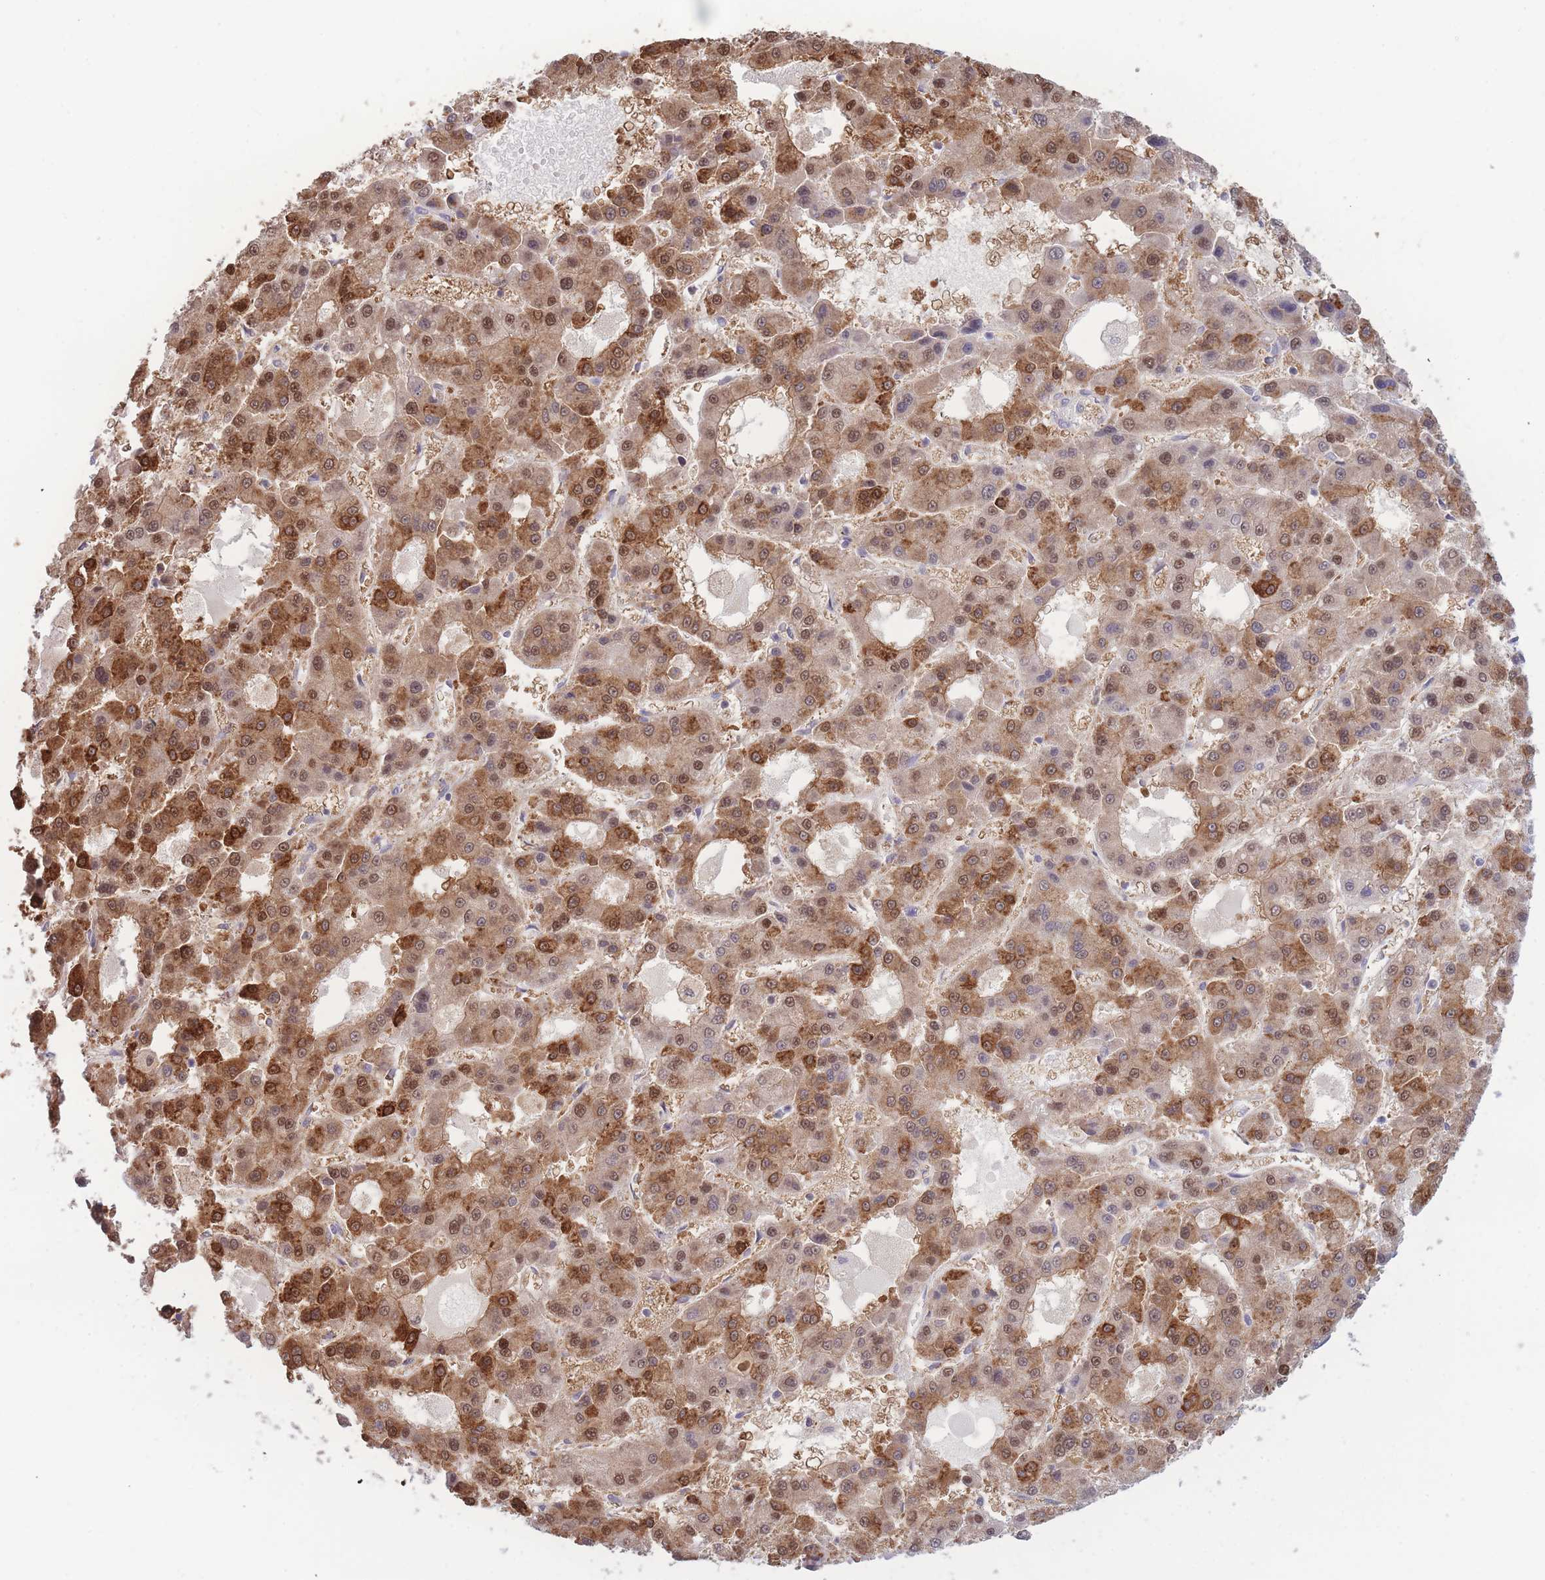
{"staining": {"intensity": "strong", "quantity": ">75%", "location": "cytoplasmic/membranous,nuclear"}, "tissue": "liver cancer", "cell_type": "Tumor cells", "image_type": "cancer", "snomed": [{"axis": "morphology", "description": "Carcinoma, Hepatocellular, NOS"}, {"axis": "topography", "description": "Liver"}], "caption": "The photomicrograph shows staining of hepatocellular carcinoma (liver), revealing strong cytoplasmic/membranous and nuclear protein expression (brown color) within tumor cells. The staining is performed using DAB brown chromogen to label protein expression. The nuclei are counter-stained blue using hematoxylin.", "gene": "DEAF1", "patient": {"sex": "male", "age": 70}}